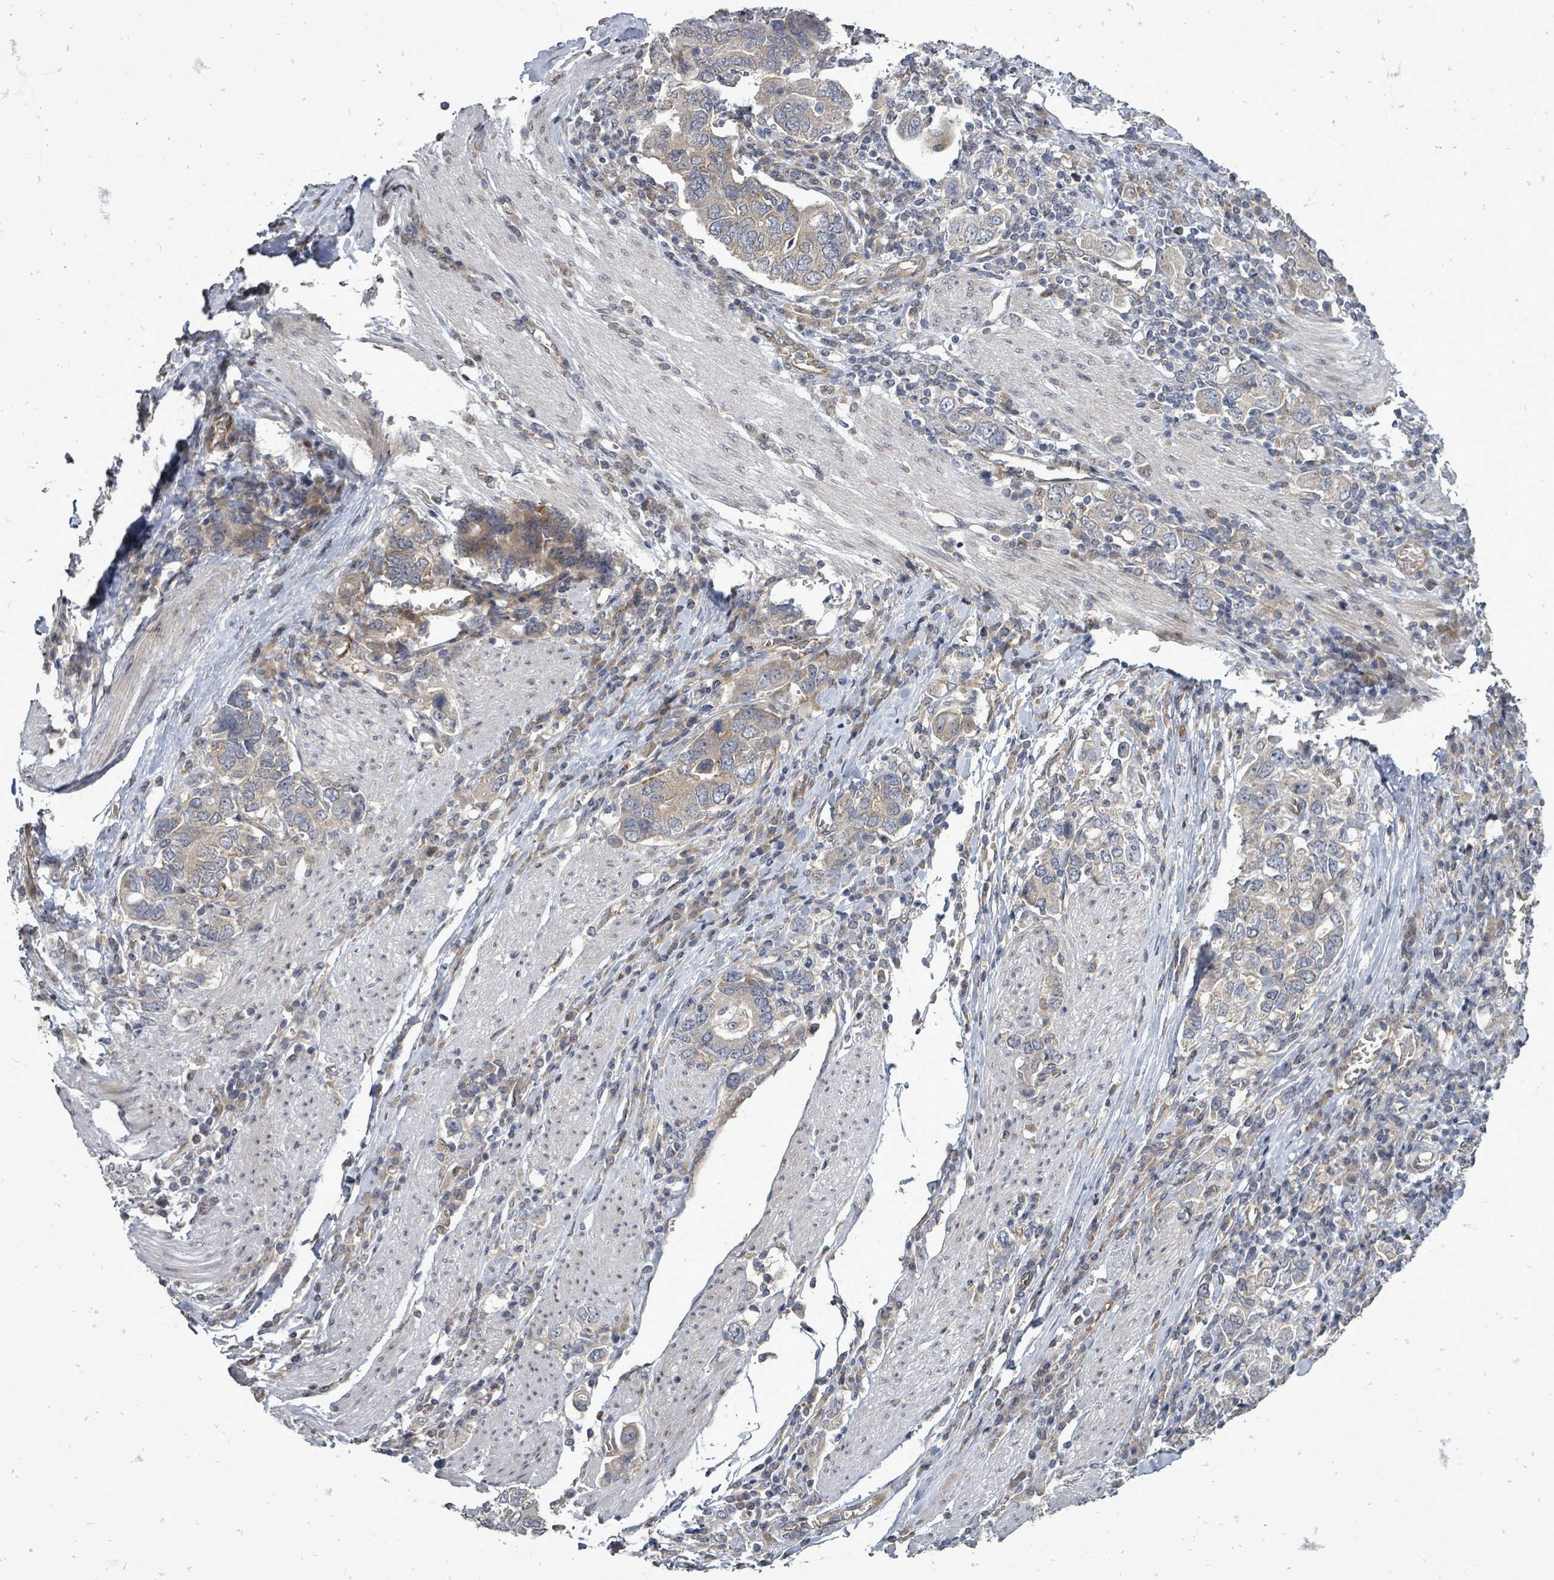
{"staining": {"intensity": "weak", "quantity": ">75%", "location": "cytoplasmic/membranous"}, "tissue": "stomach cancer", "cell_type": "Tumor cells", "image_type": "cancer", "snomed": [{"axis": "morphology", "description": "Adenocarcinoma, NOS"}, {"axis": "topography", "description": "Stomach, upper"}, {"axis": "topography", "description": "Stomach"}], "caption": "Immunohistochemistry (IHC) histopathology image of human adenocarcinoma (stomach) stained for a protein (brown), which reveals low levels of weak cytoplasmic/membranous staining in about >75% of tumor cells.", "gene": "RALGAPB", "patient": {"sex": "male", "age": 62}}